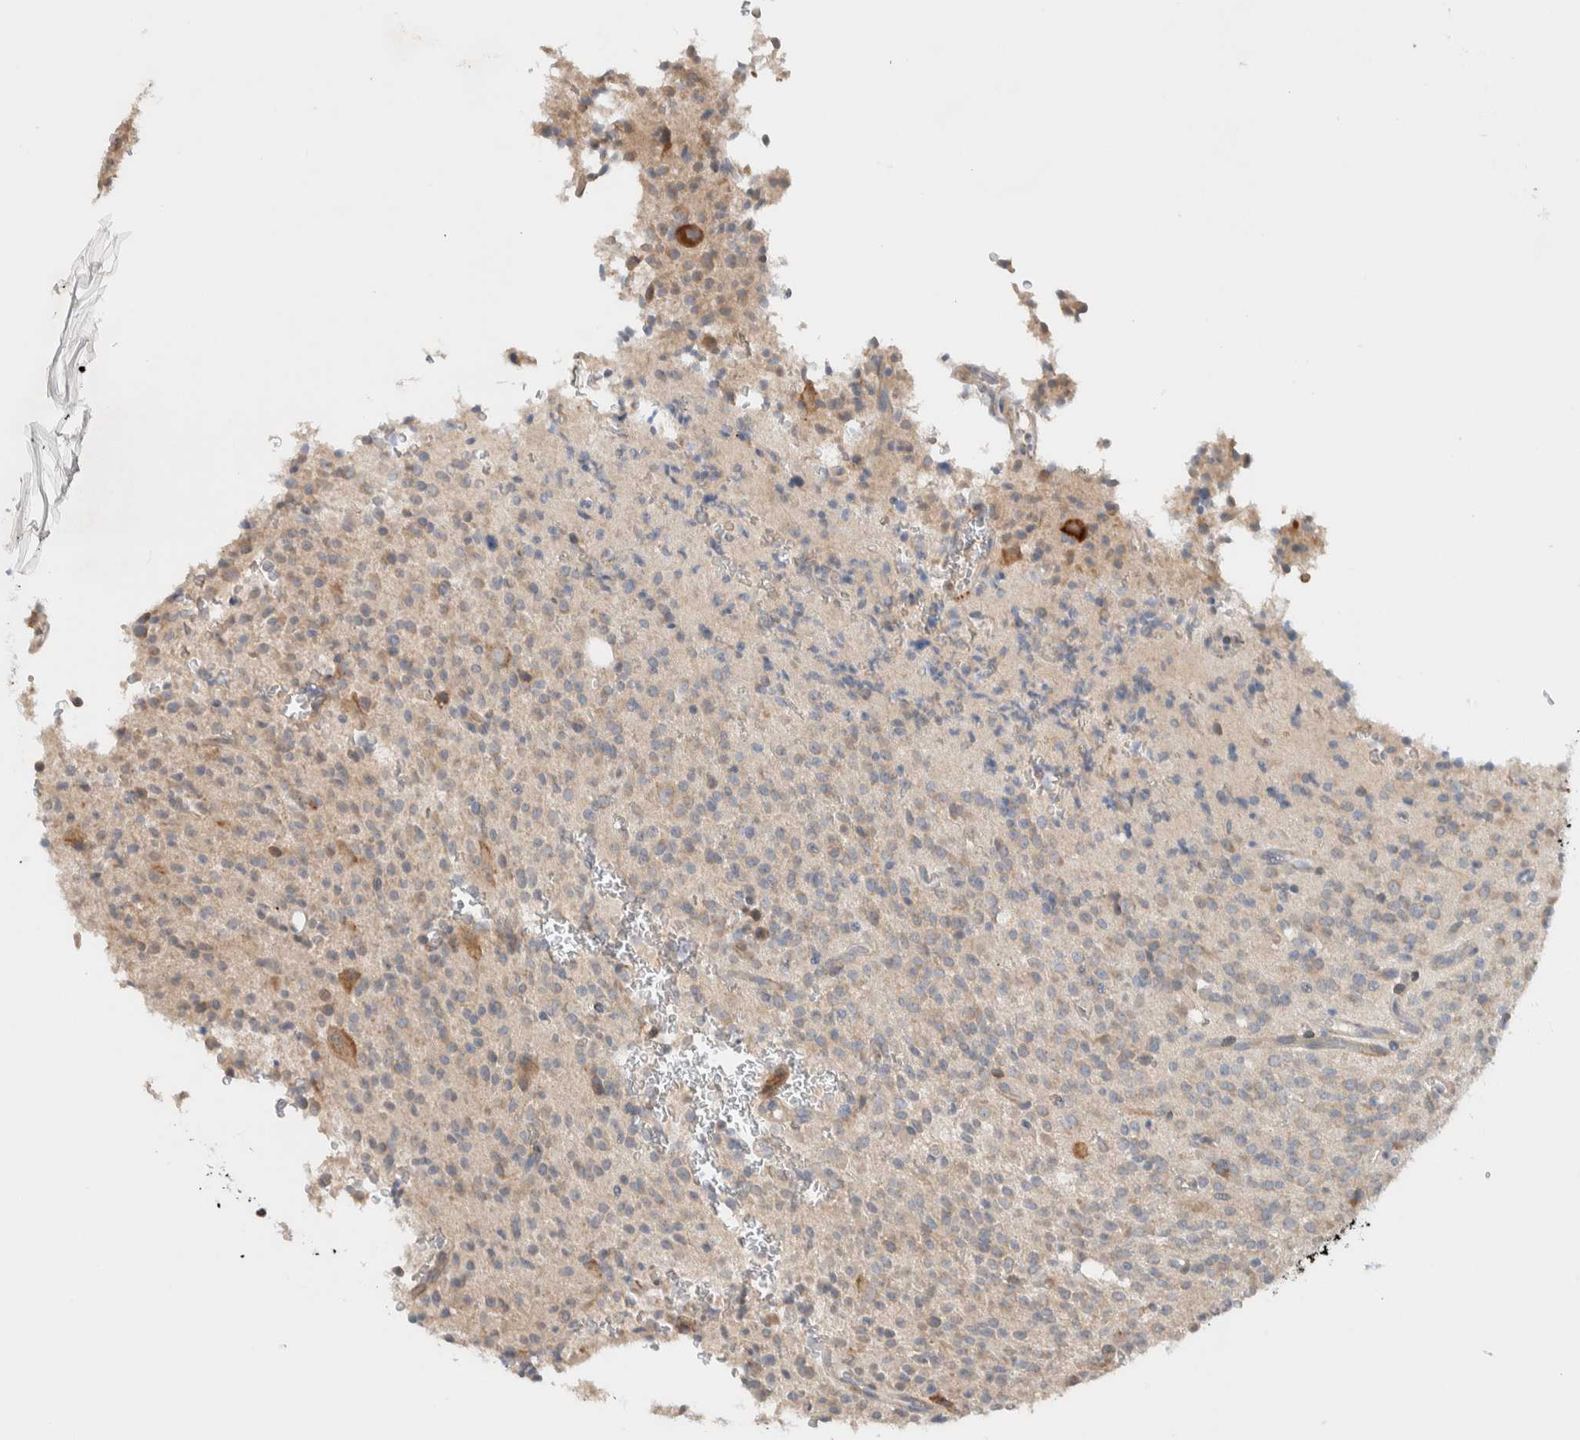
{"staining": {"intensity": "weak", "quantity": "<25%", "location": "cytoplasmic/membranous"}, "tissue": "glioma", "cell_type": "Tumor cells", "image_type": "cancer", "snomed": [{"axis": "morphology", "description": "Glioma, malignant, High grade"}, {"axis": "topography", "description": "Brain"}], "caption": "This image is of malignant glioma (high-grade) stained with immunohistochemistry (IHC) to label a protein in brown with the nuclei are counter-stained blue. There is no expression in tumor cells.", "gene": "ADCY8", "patient": {"sex": "male", "age": 34}}